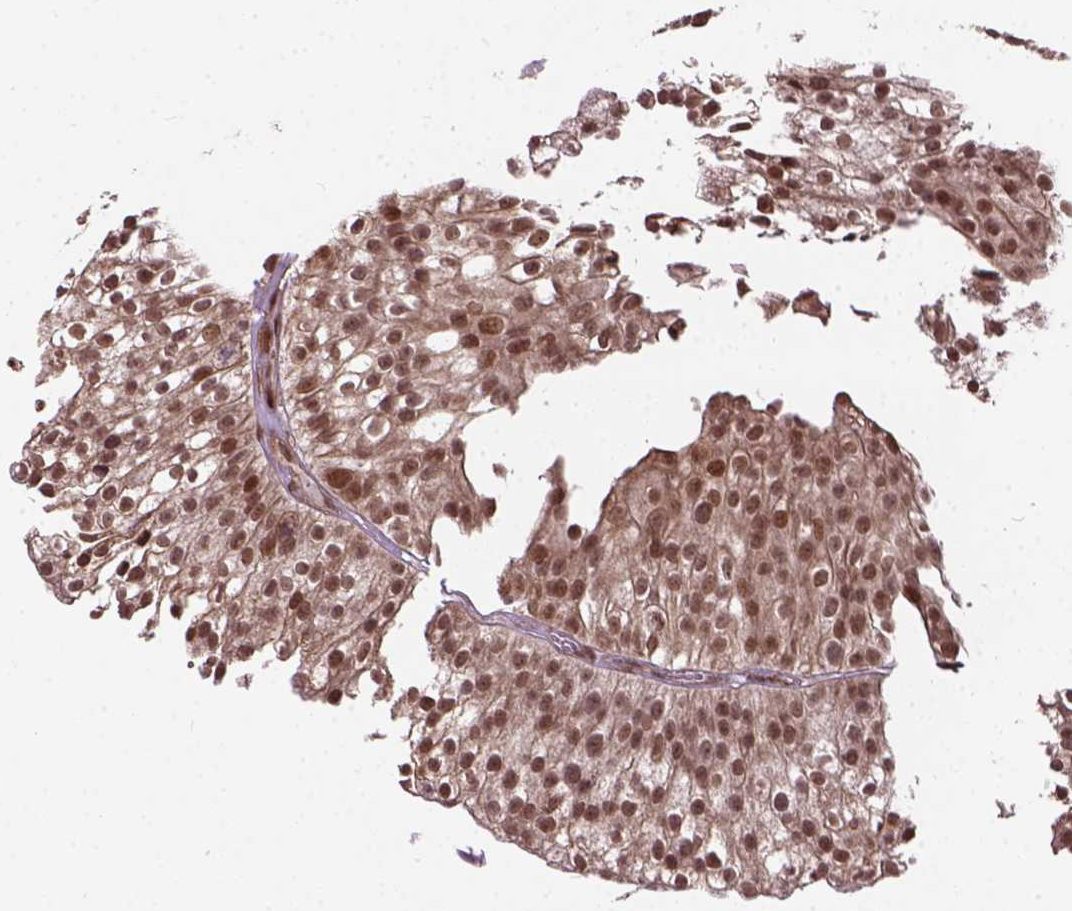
{"staining": {"intensity": "moderate", "quantity": ">75%", "location": "nuclear"}, "tissue": "urothelial cancer", "cell_type": "Tumor cells", "image_type": "cancer", "snomed": [{"axis": "morphology", "description": "Urothelial carcinoma, Low grade"}, {"axis": "topography", "description": "Urinary bladder"}], "caption": "The immunohistochemical stain shows moderate nuclear expression in tumor cells of urothelial cancer tissue. Immunohistochemistry stains the protein in brown and the nuclei are stained blue.", "gene": "ZNF630", "patient": {"sex": "male", "age": 70}}